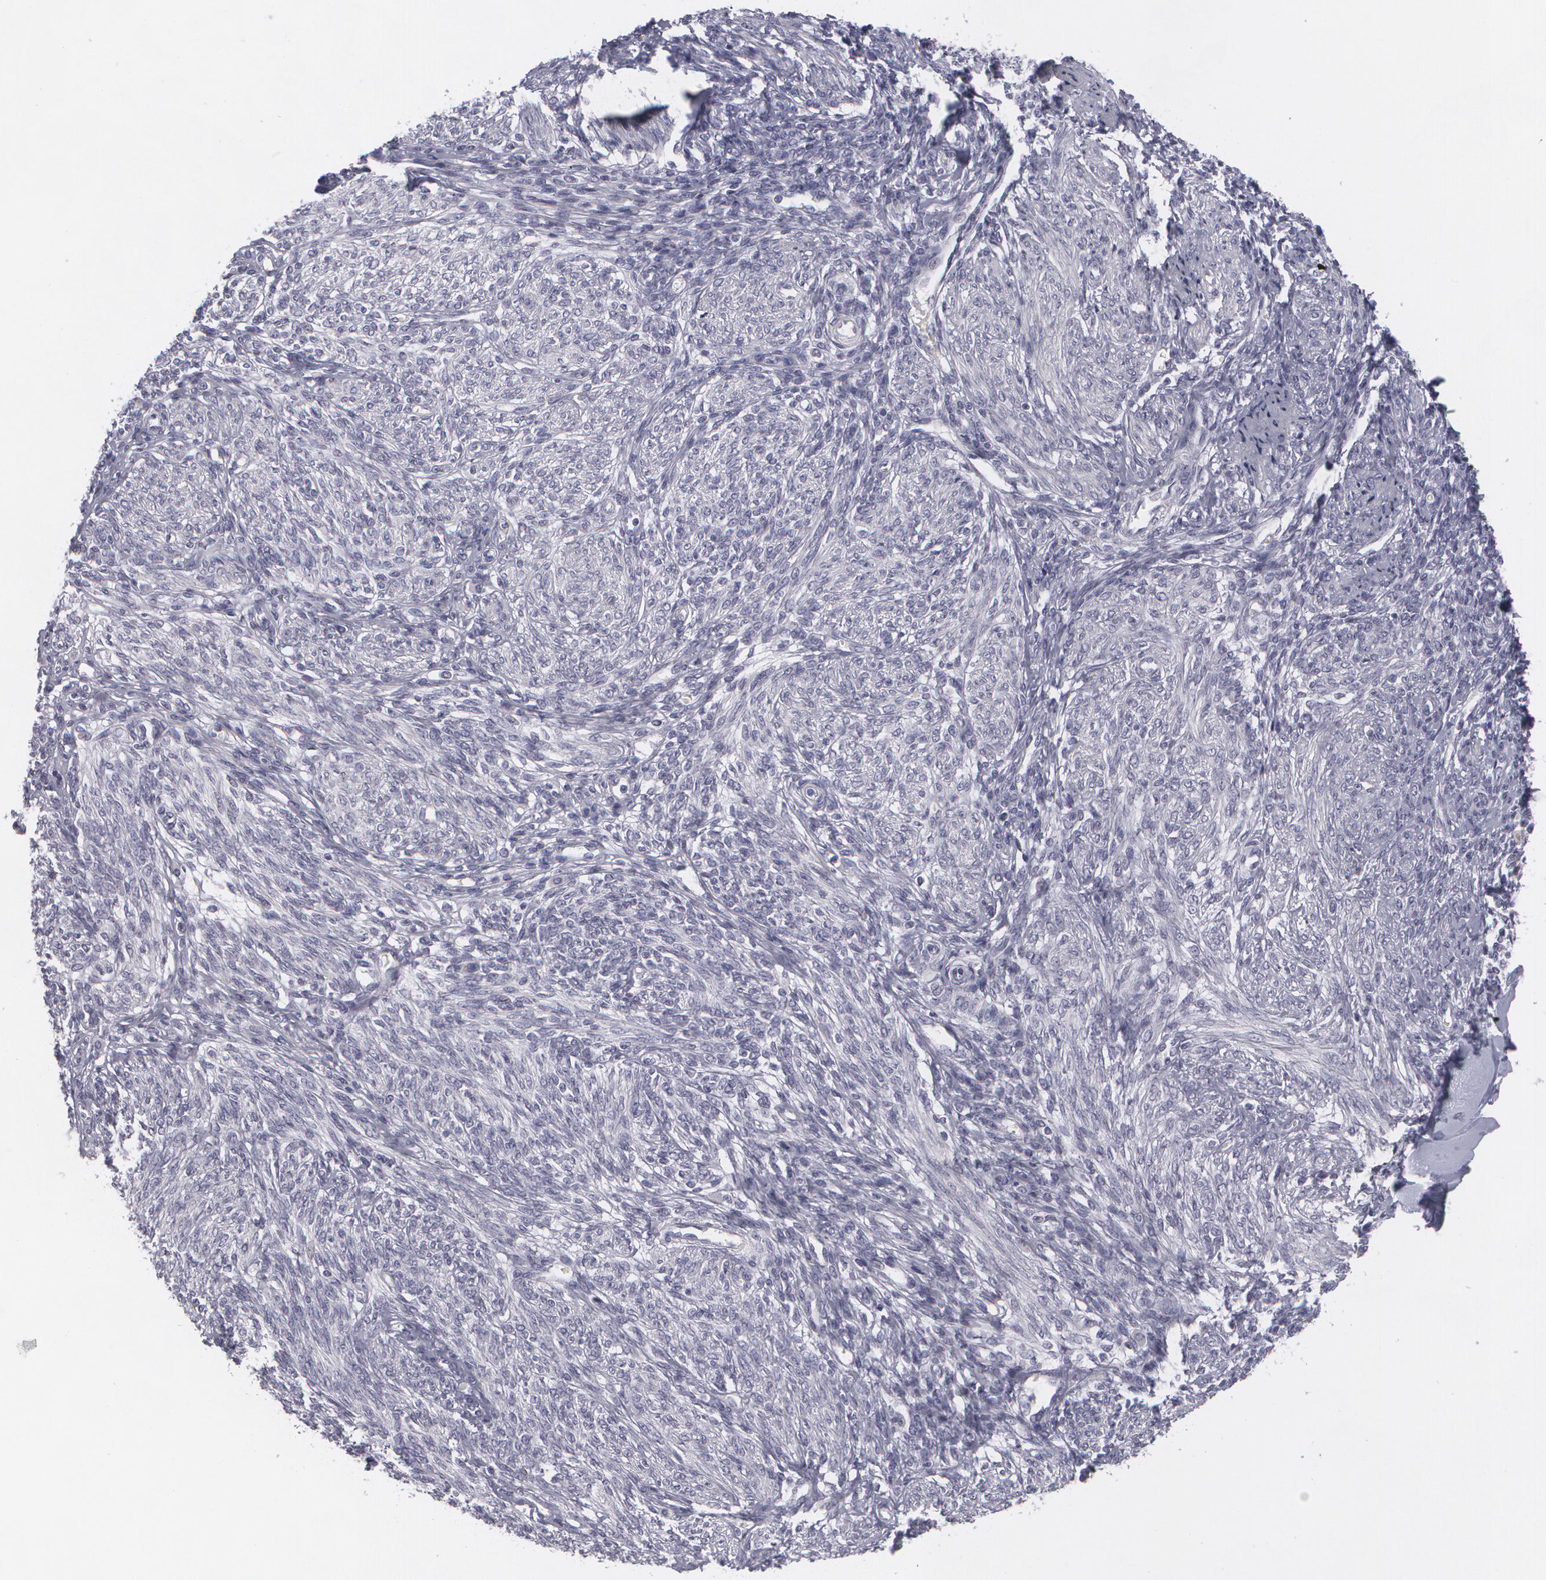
{"staining": {"intensity": "negative", "quantity": "none", "location": "none"}, "tissue": "endometrium", "cell_type": "Cells in endometrial stroma", "image_type": "normal", "snomed": [{"axis": "morphology", "description": "Normal tissue, NOS"}, {"axis": "topography", "description": "Endometrium"}], "caption": "Immunohistochemistry micrograph of benign endometrium: endometrium stained with DAB (3,3'-diaminobenzidine) exhibits no significant protein expression in cells in endometrial stroma.", "gene": "MBNL3", "patient": {"sex": "female", "age": 82}}